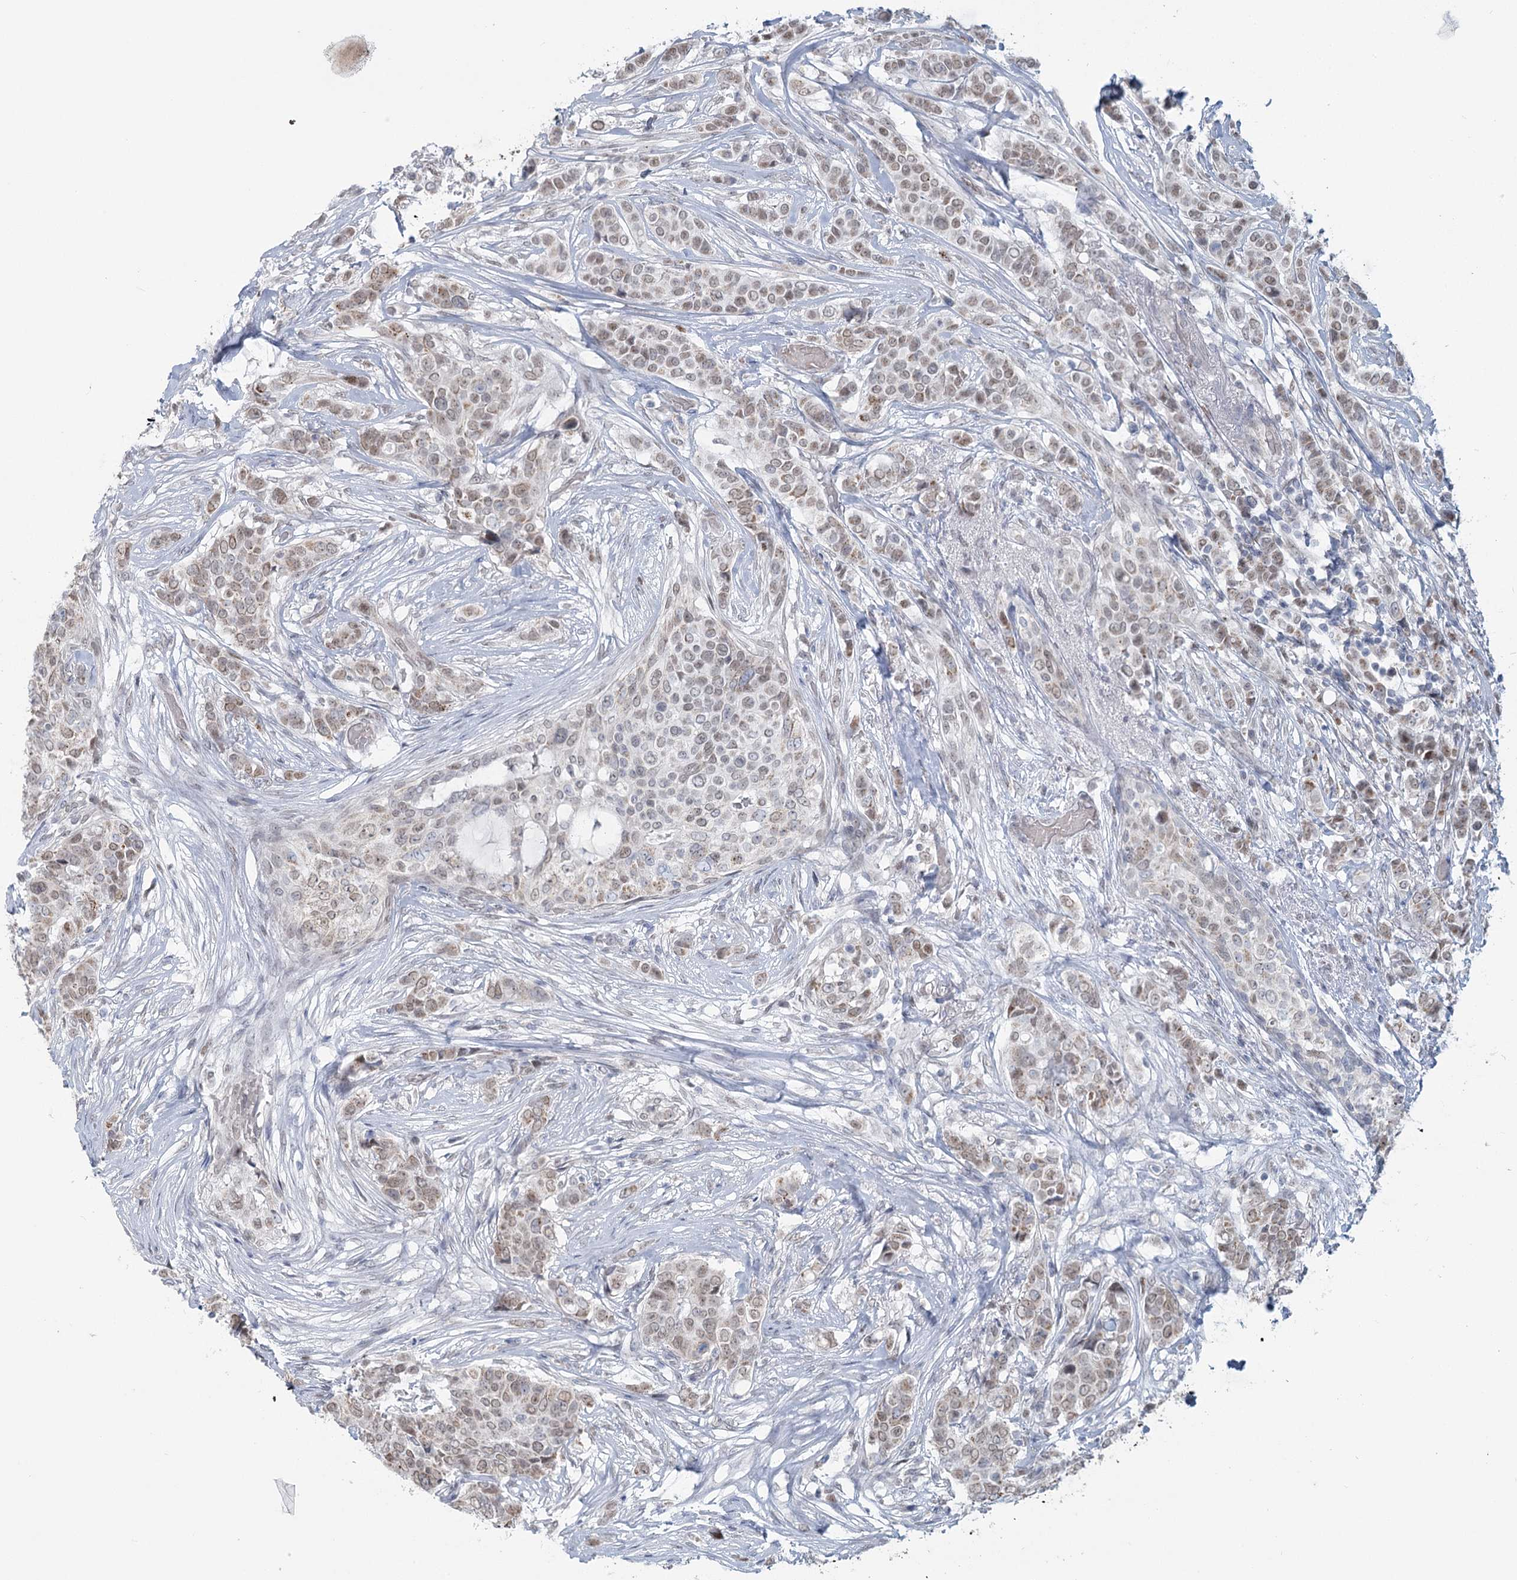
{"staining": {"intensity": "weak", "quantity": "25%-75%", "location": "nuclear"}, "tissue": "breast cancer", "cell_type": "Tumor cells", "image_type": "cancer", "snomed": [{"axis": "morphology", "description": "Lobular carcinoma"}, {"axis": "topography", "description": "Breast"}], "caption": "IHC micrograph of neoplastic tissue: human lobular carcinoma (breast) stained using IHC shows low levels of weak protein expression localized specifically in the nuclear of tumor cells, appearing as a nuclear brown color.", "gene": "MTG1", "patient": {"sex": "female", "age": 51}}